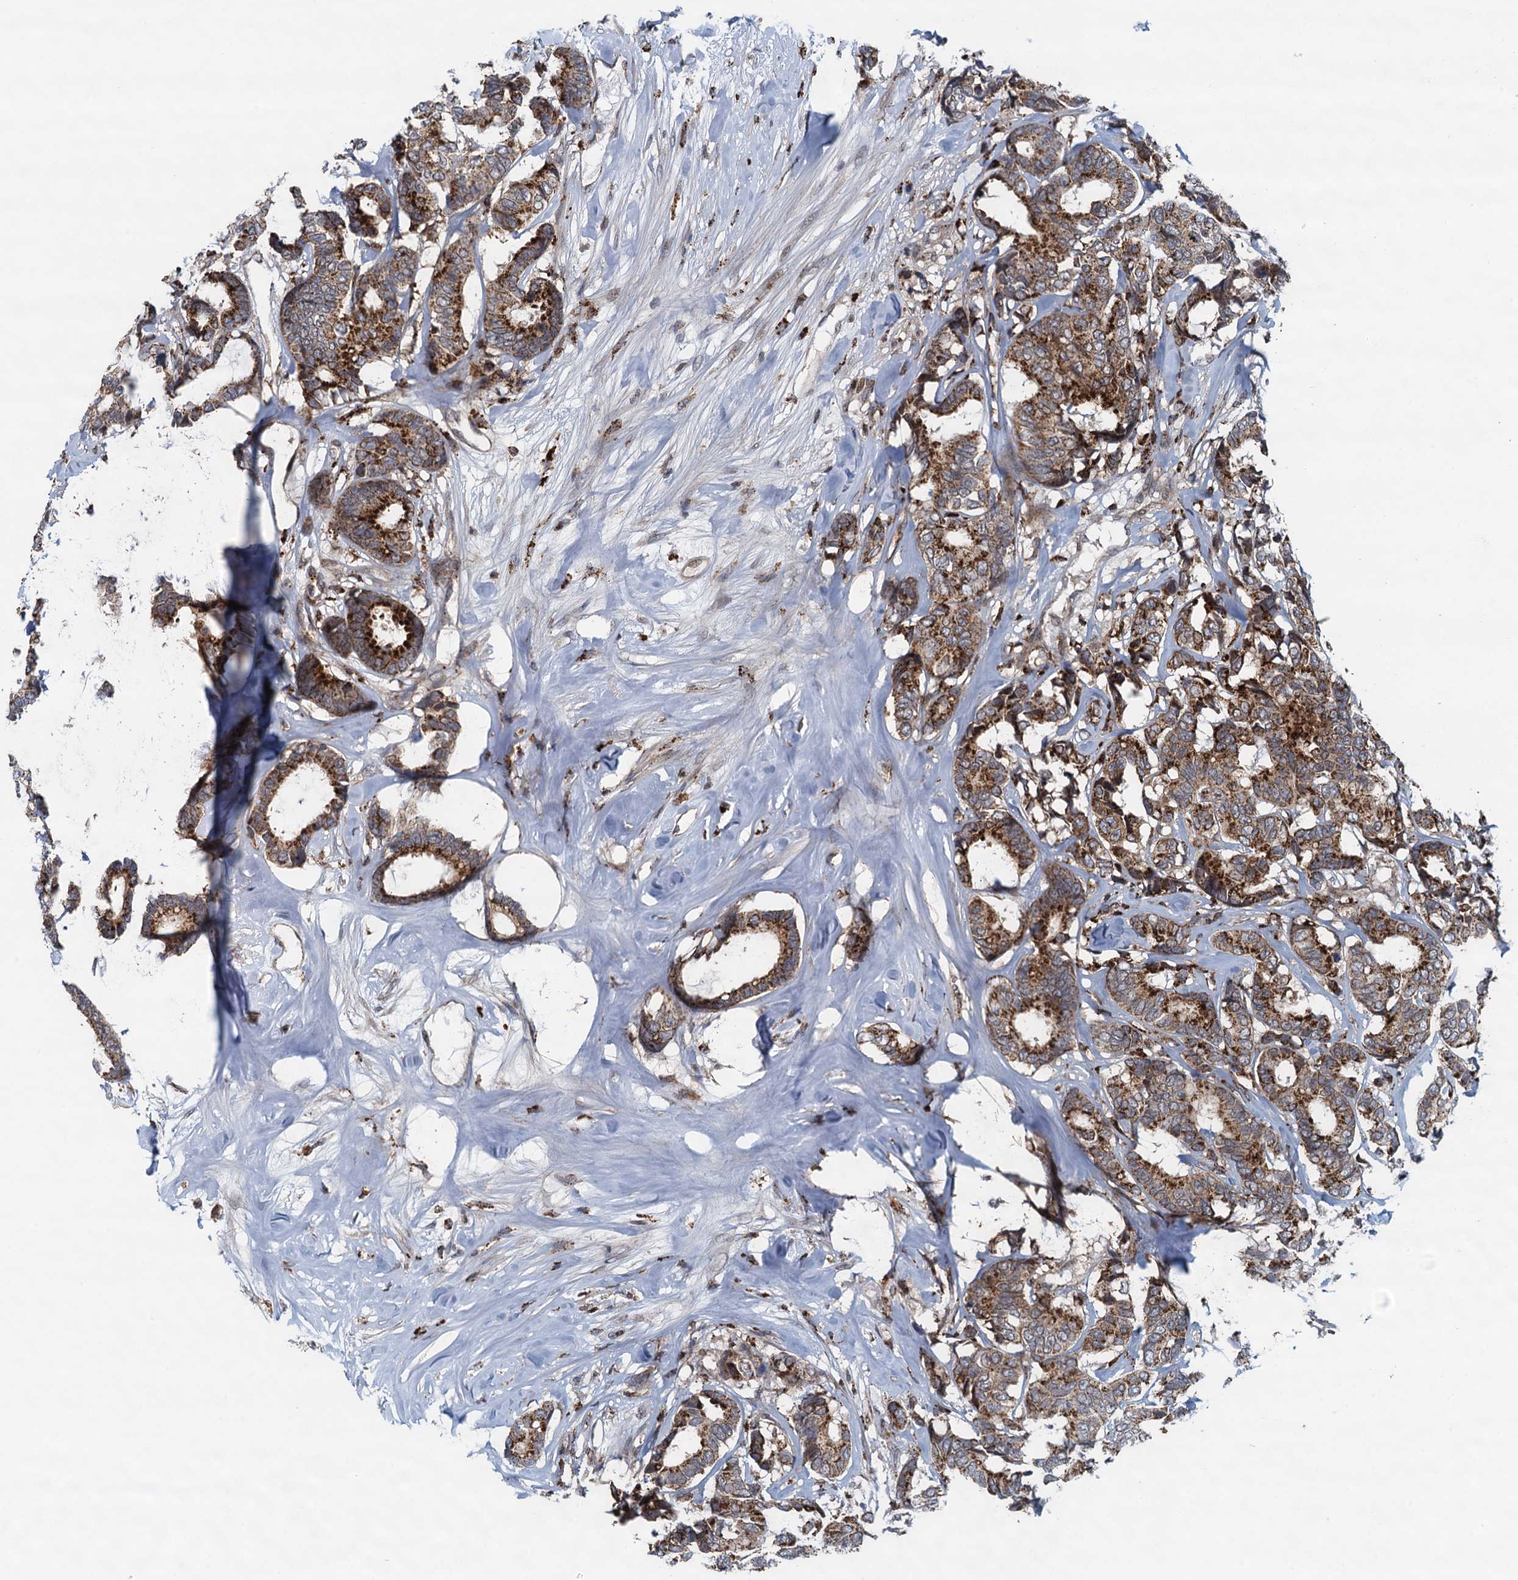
{"staining": {"intensity": "strong", "quantity": "<25%", "location": "cytoplasmic/membranous"}, "tissue": "breast cancer", "cell_type": "Tumor cells", "image_type": "cancer", "snomed": [{"axis": "morphology", "description": "Duct carcinoma"}, {"axis": "topography", "description": "Breast"}], "caption": "A brown stain labels strong cytoplasmic/membranous positivity of a protein in human invasive ductal carcinoma (breast) tumor cells.", "gene": "NLRP10", "patient": {"sex": "female", "age": 87}}